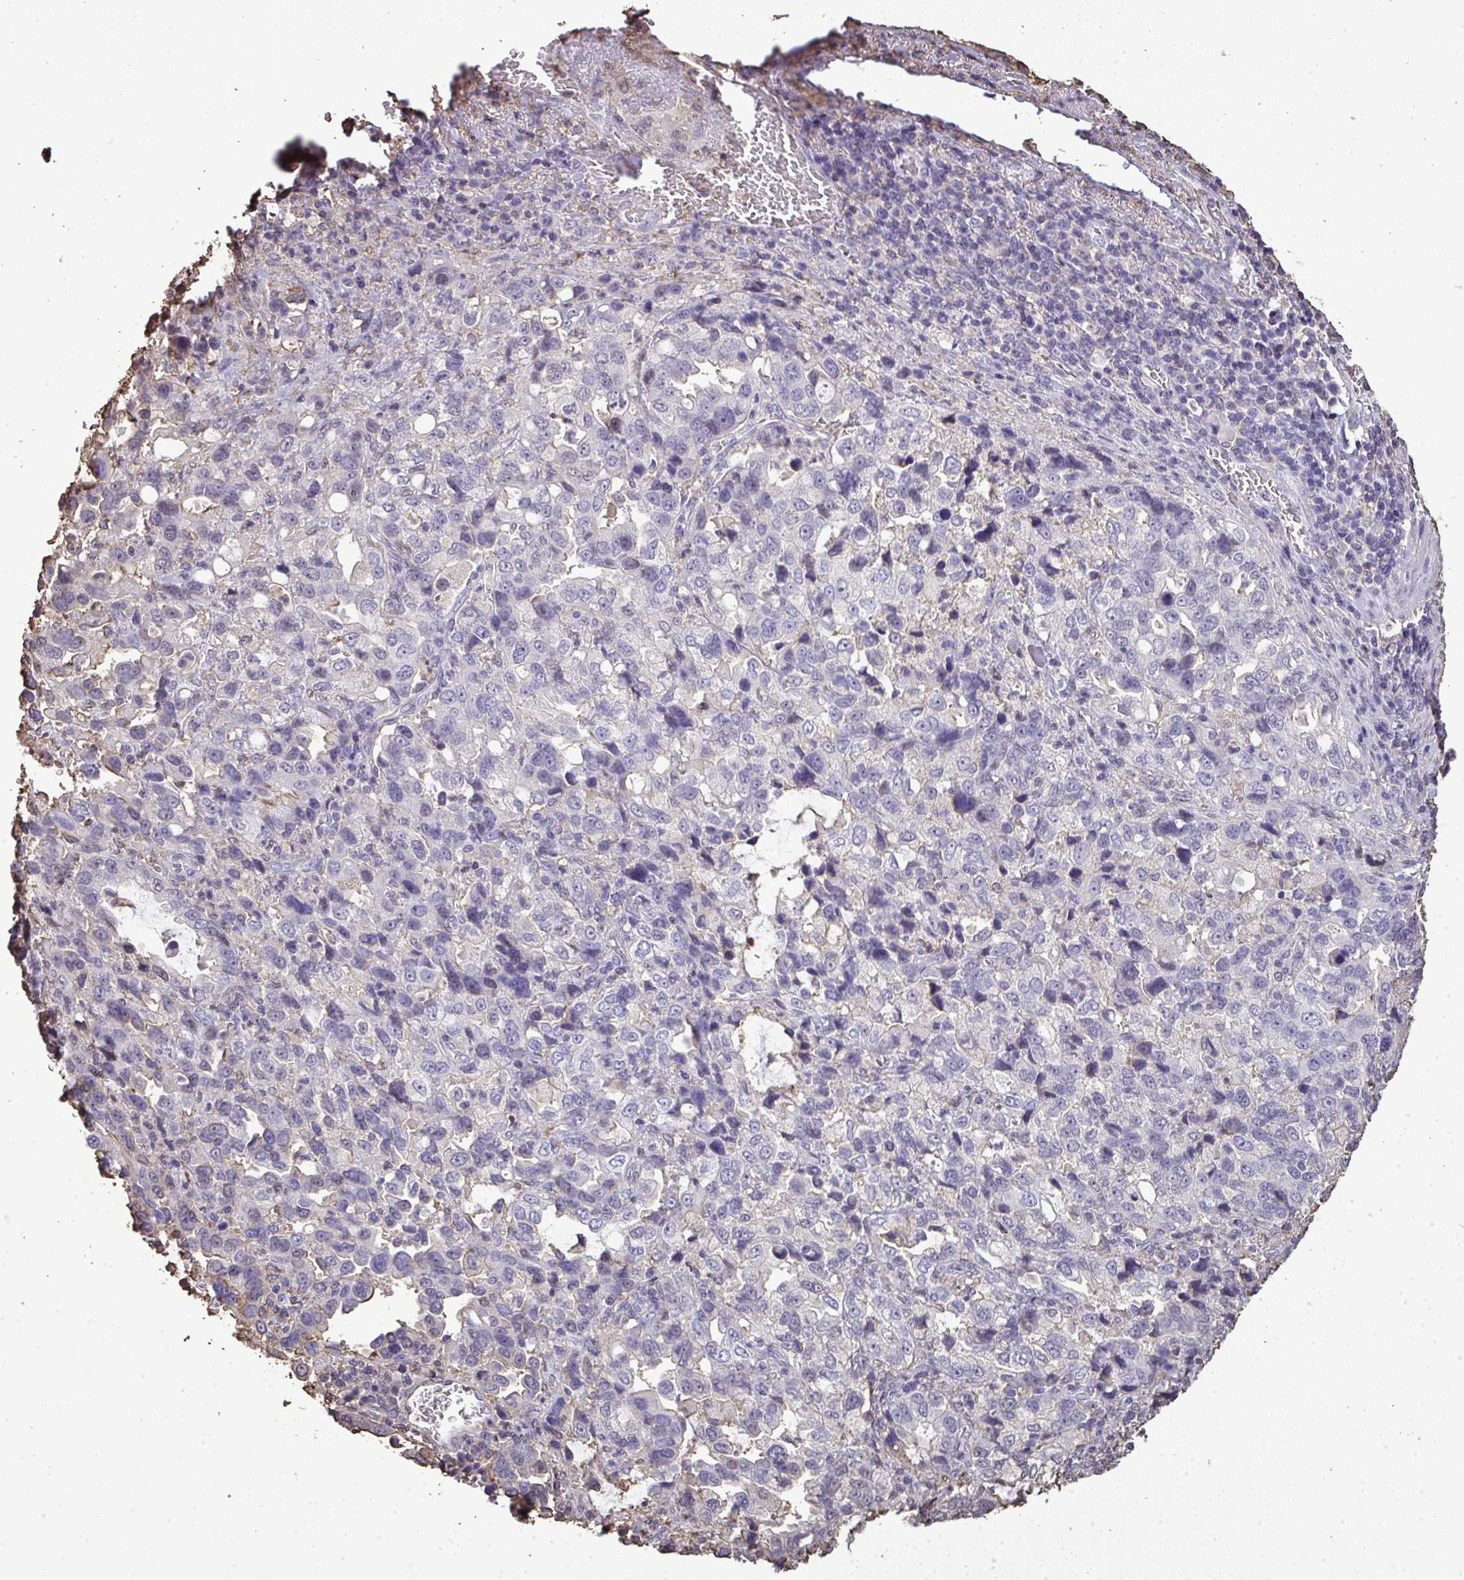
{"staining": {"intensity": "negative", "quantity": "none", "location": "none"}, "tissue": "stomach cancer", "cell_type": "Tumor cells", "image_type": "cancer", "snomed": [{"axis": "morphology", "description": "Adenocarcinoma, NOS"}, {"axis": "topography", "description": "Stomach, upper"}], "caption": "Tumor cells are negative for brown protein staining in stomach cancer (adenocarcinoma). Nuclei are stained in blue.", "gene": "ANXA5", "patient": {"sex": "female", "age": 81}}